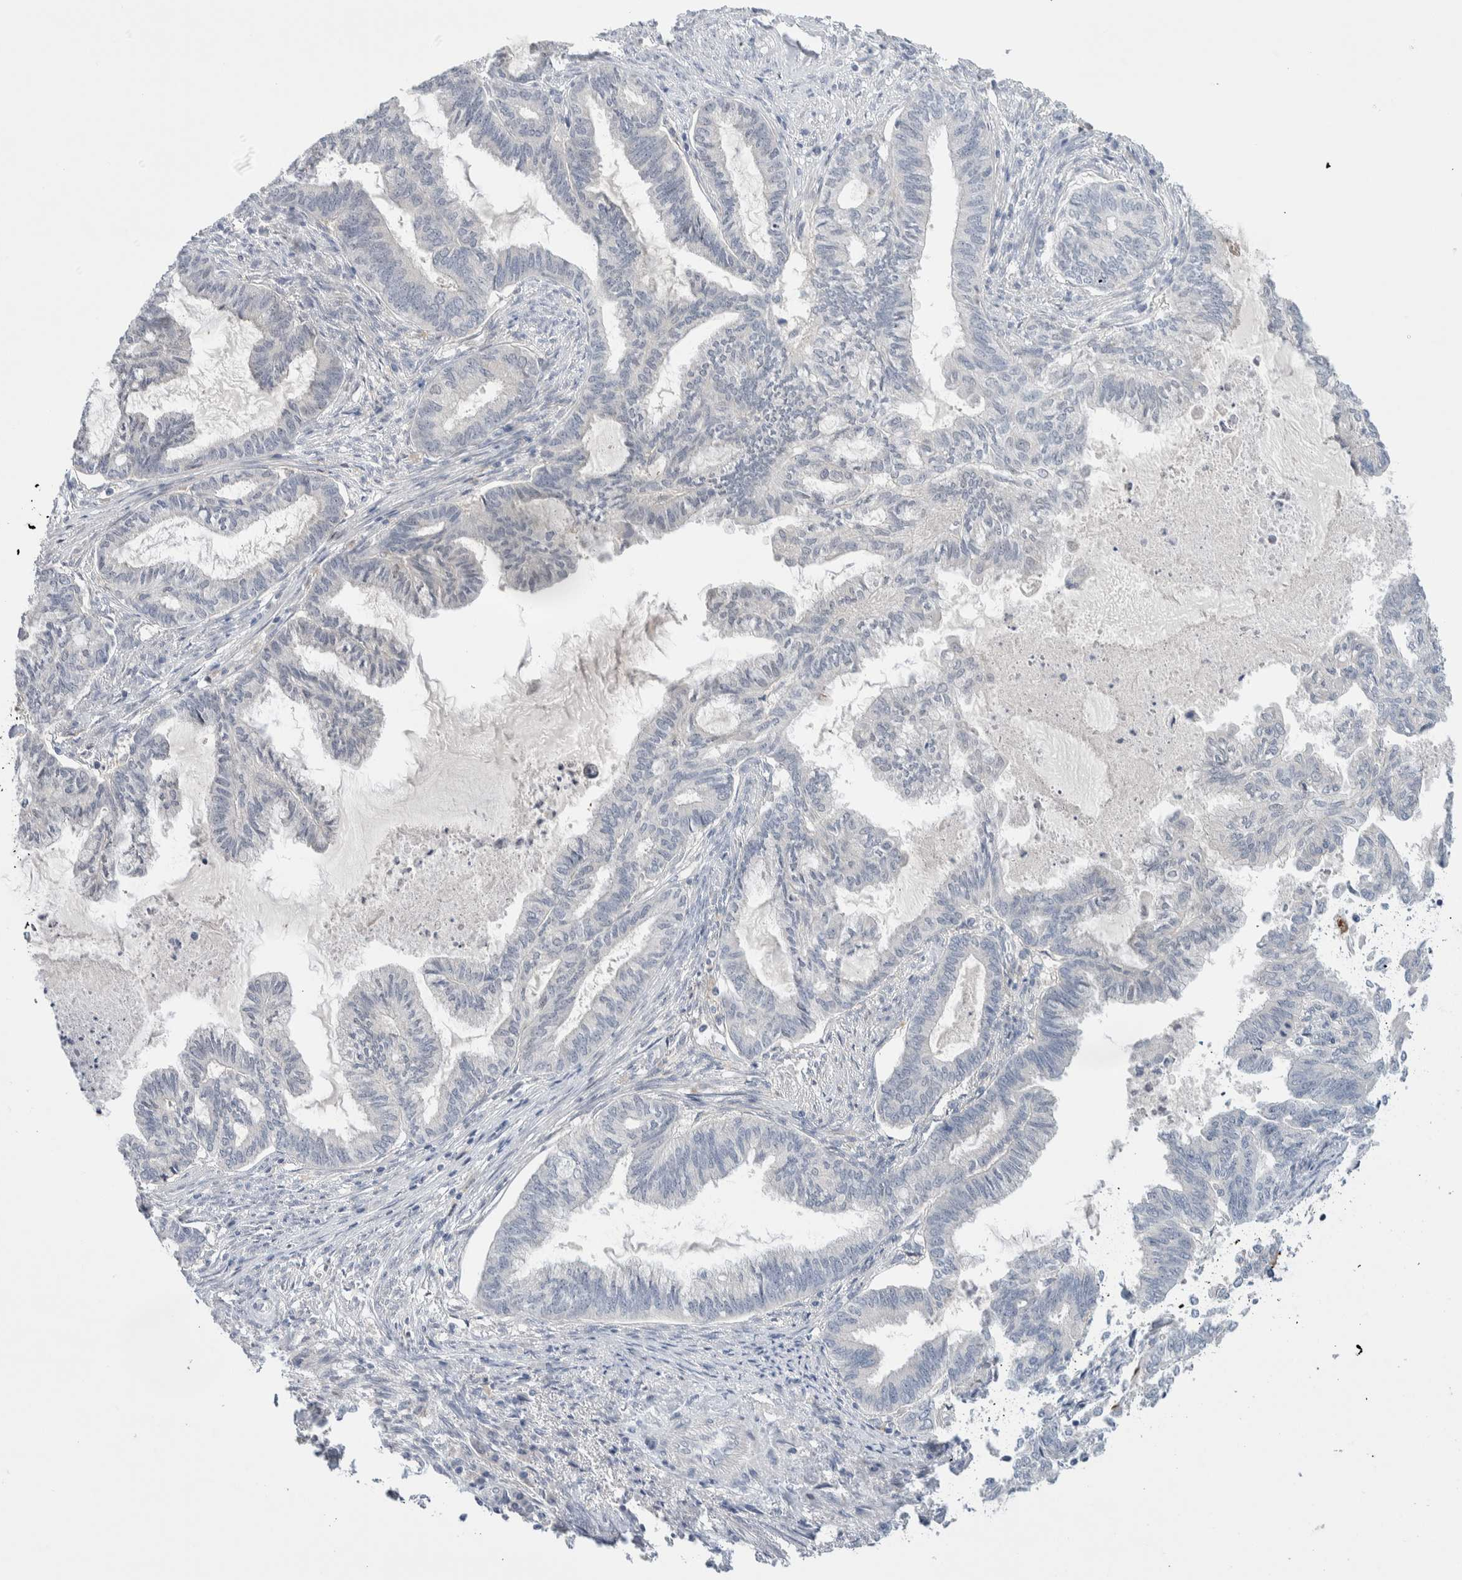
{"staining": {"intensity": "negative", "quantity": "none", "location": "none"}, "tissue": "endometrial cancer", "cell_type": "Tumor cells", "image_type": "cancer", "snomed": [{"axis": "morphology", "description": "Adenocarcinoma, NOS"}, {"axis": "topography", "description": "Endometrium"}], "caption": "This is an immunohistochemistry (IHC) histopathology image of endometrial cancer. There is no staining in tumor cells.", "gene": "DNAJB6", "patient": {"sex": "female", "age": 86}}